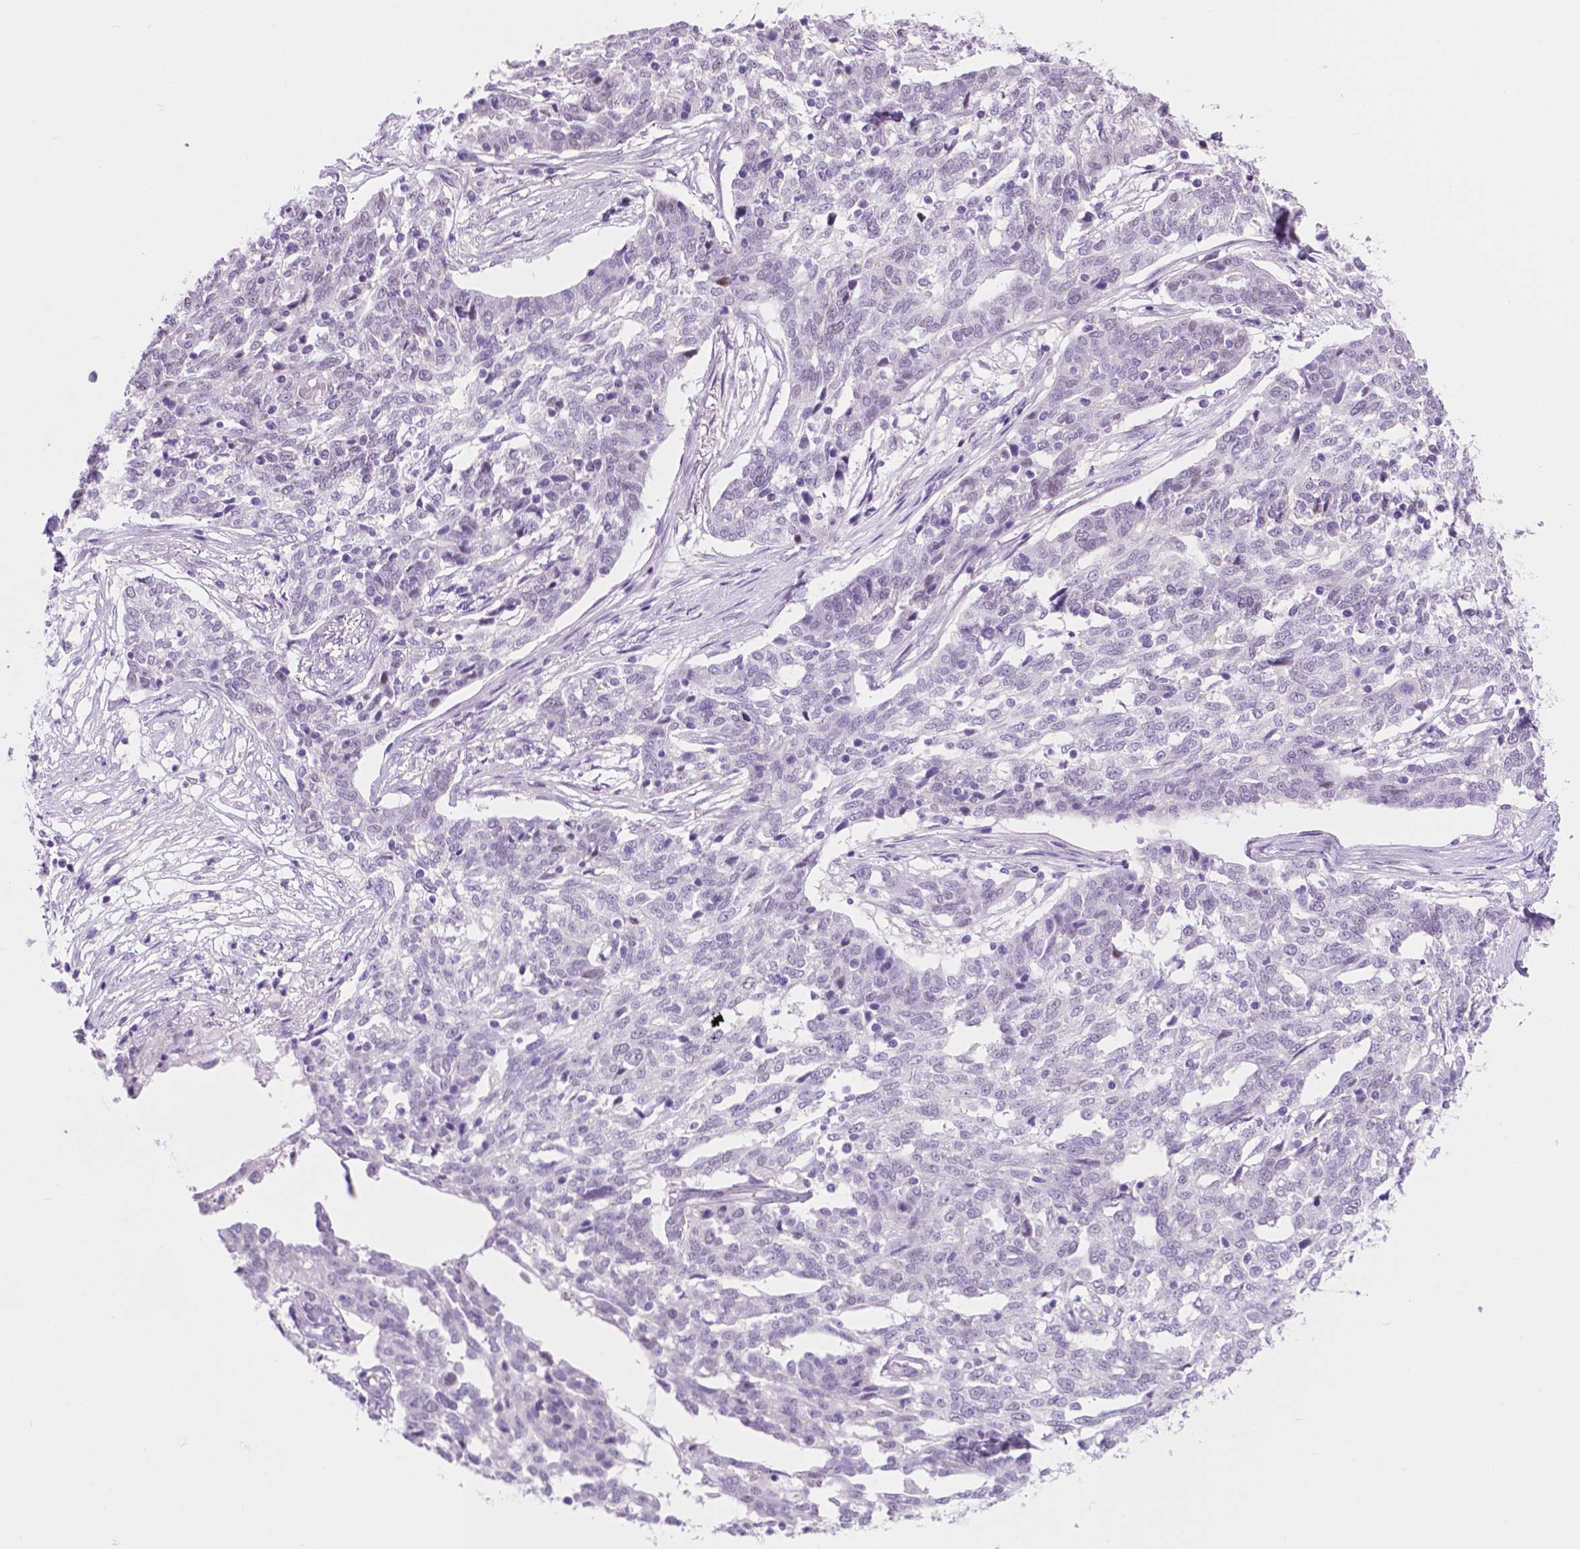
{"staining": {"intensity": "negative", "quantity": "none", "location": "none"}, "tissue": "ovarian cancer", "cell_type": "Tumor cells", "image_type": "cancer", "snomed": [{"axis": "morphology", "description": "Cystadenocarcinoma, serous, NOS"}, {"axis": "topography", "description": "Ovary"}], "caption": "DAB immunohistochemical staining of serous cystadenocarcinoma (ovarian) displays no significant expression in tumor cells. (DAB IHC with hematoxylin counter stain).", "gene": "ACY3", "patient": {"sex": "female", "age": 67}}